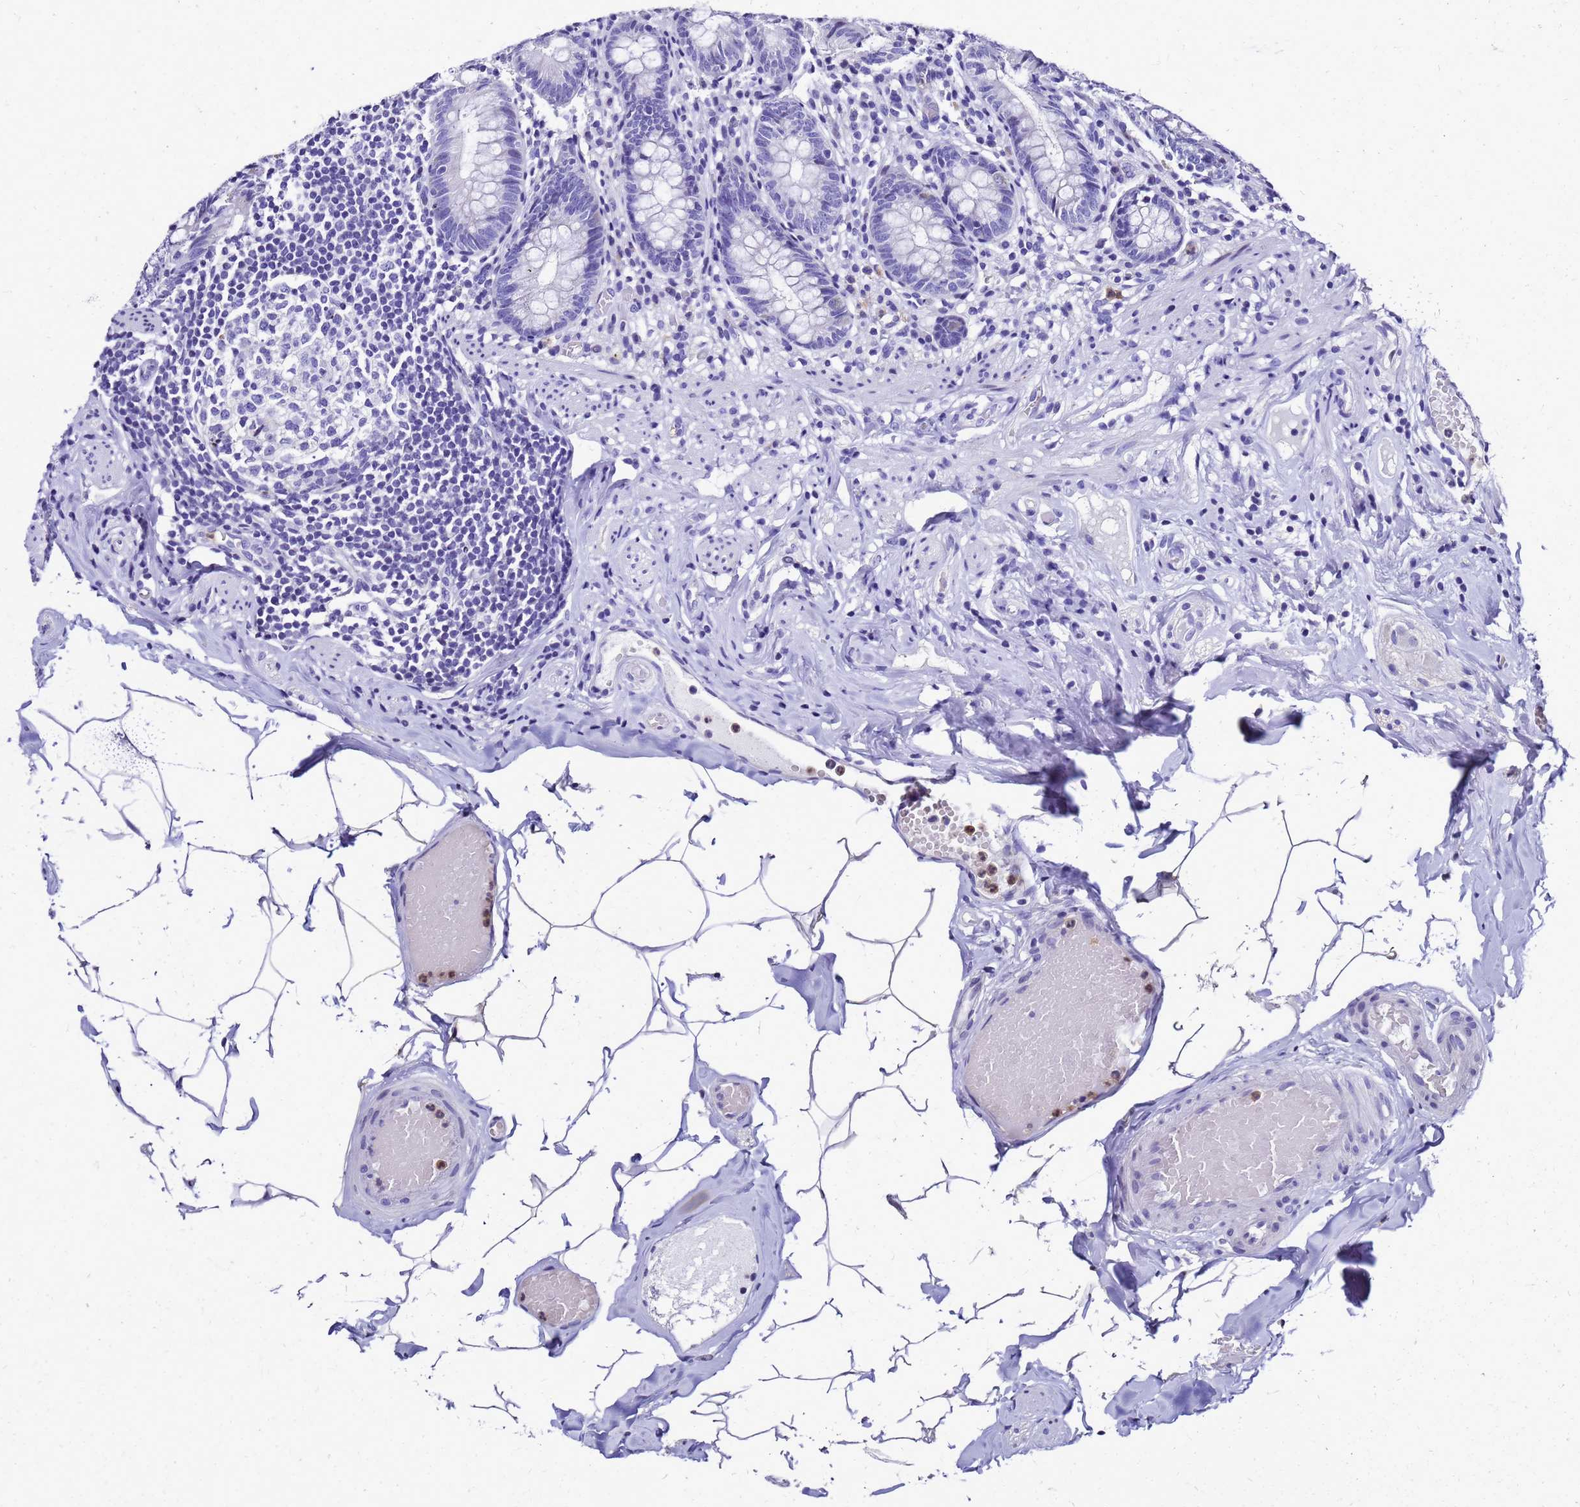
{"staining": {"intensity": "negative", "quantity": "none", "location": "none"}, "tissue": "appendix", "cell_type": "Glandular cells", "image_type": "normal", "snomed": [{"axis": "morphology", "description": "Normal tissue, NOS"}, {"axis": "topography", "description": "Appendix"}], "caption": "Immunohistochemistry micrograph of normal appendix: appendix stained with DAB reveals no significant protein positivity in glandular cells.", "gene": "SMIM21", "patient": {"sex": "male", "age": 55}}